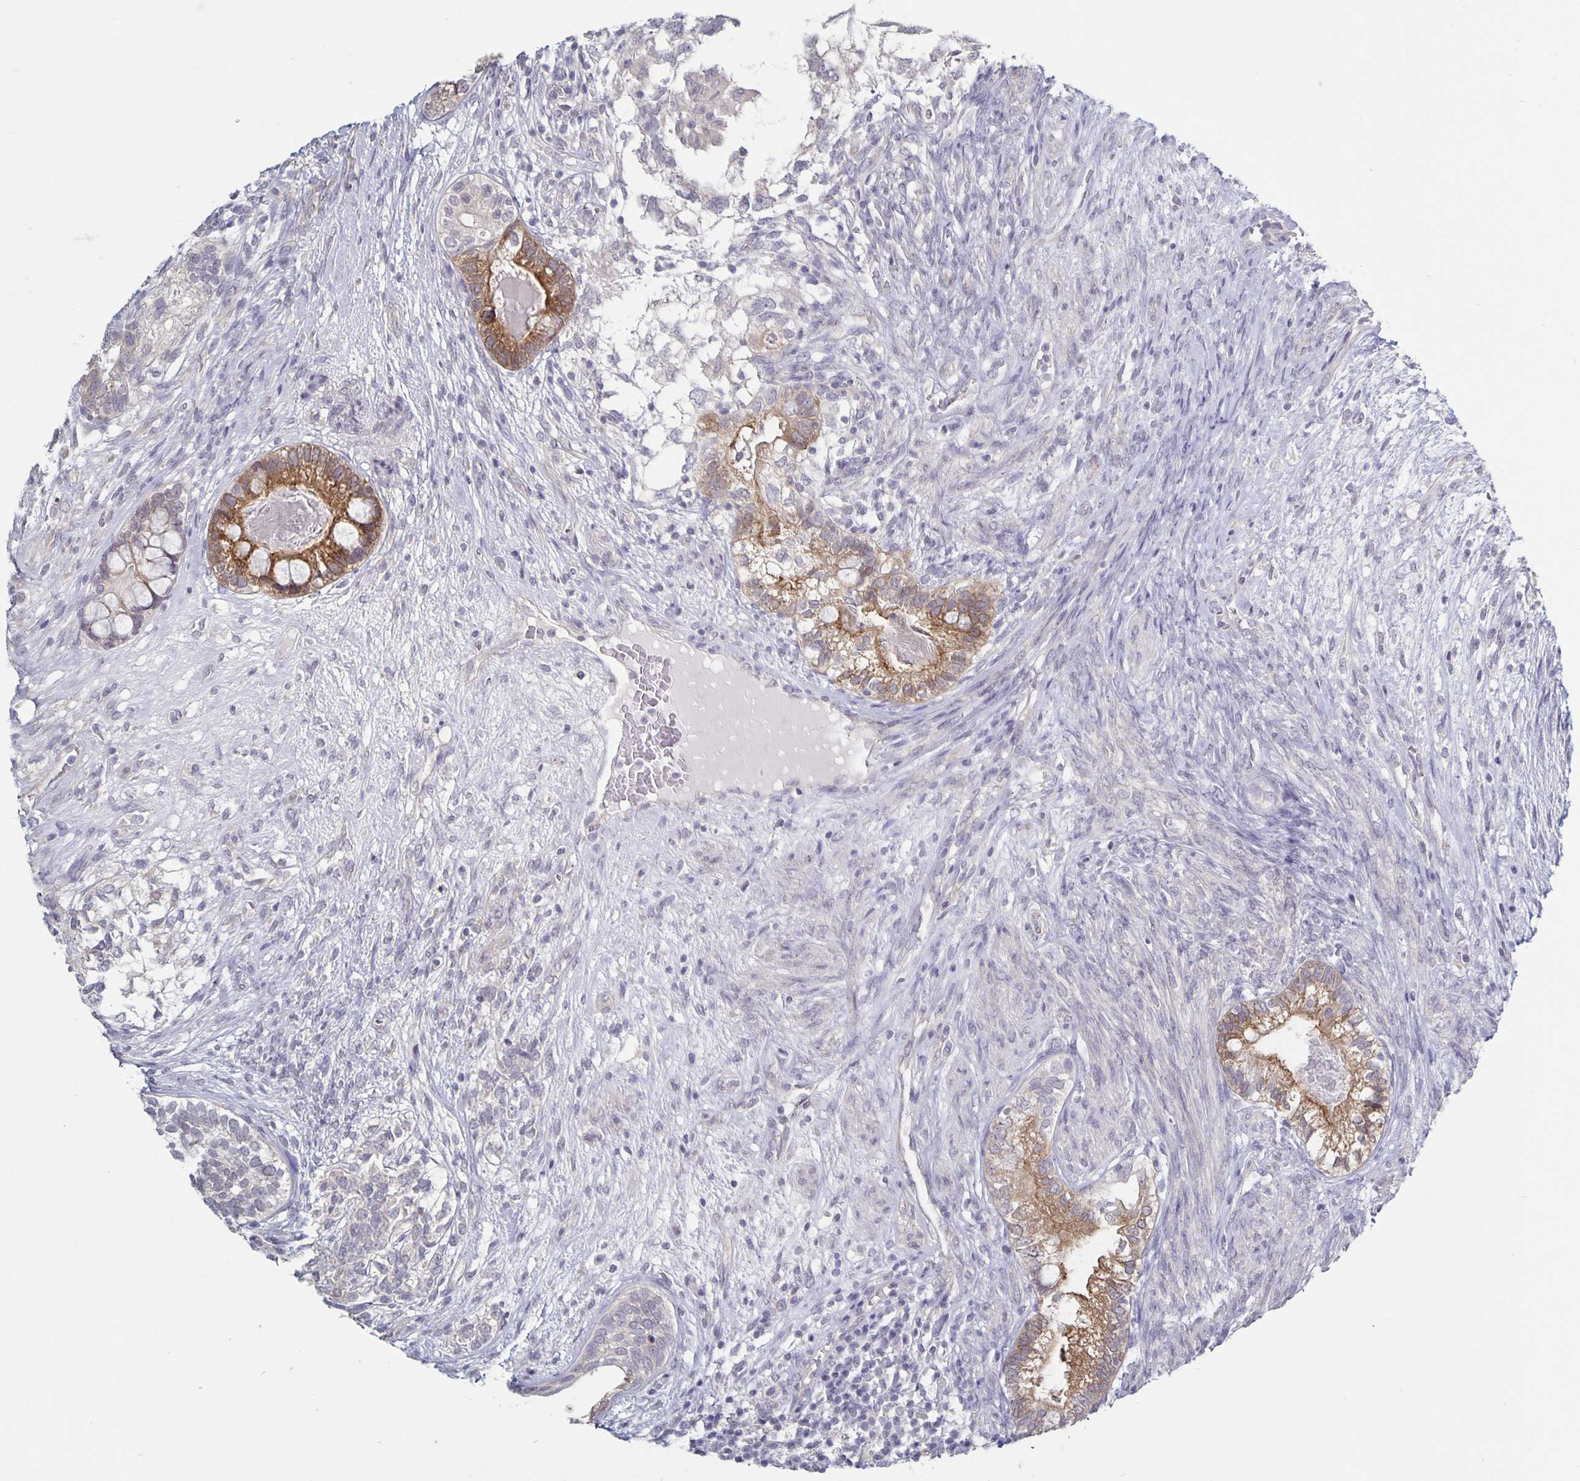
{"staining": {"intensity": "moderate", "quantity": "25%-75%", "location": "cytoplasmic/membranous"}, "tissue": "testis cancer", "cell_type": "Tumor cells", "image_type": "cancer", "snomed": [{"axis": "morphology", "description": "Seminoma, NOS"}, {"axis": "morphology", "description": "Carcinoma, Embryonal, NOS"}, {"axis": "topography", "description": "Testis"}], "caption": "The micrograph exhibits immunohistochemical staining of testis cancer (embryonal carcinoma). There is moderate cytoplasmic/membranous expression is identified in approximately 25%-75% of tumor cells. (DAB (3,3'-diaminobenzidine) IHC with brightfield microscopy, high magnification).", "gene": "PLCB3", "patient": {"sex": "male", "age": 41}}